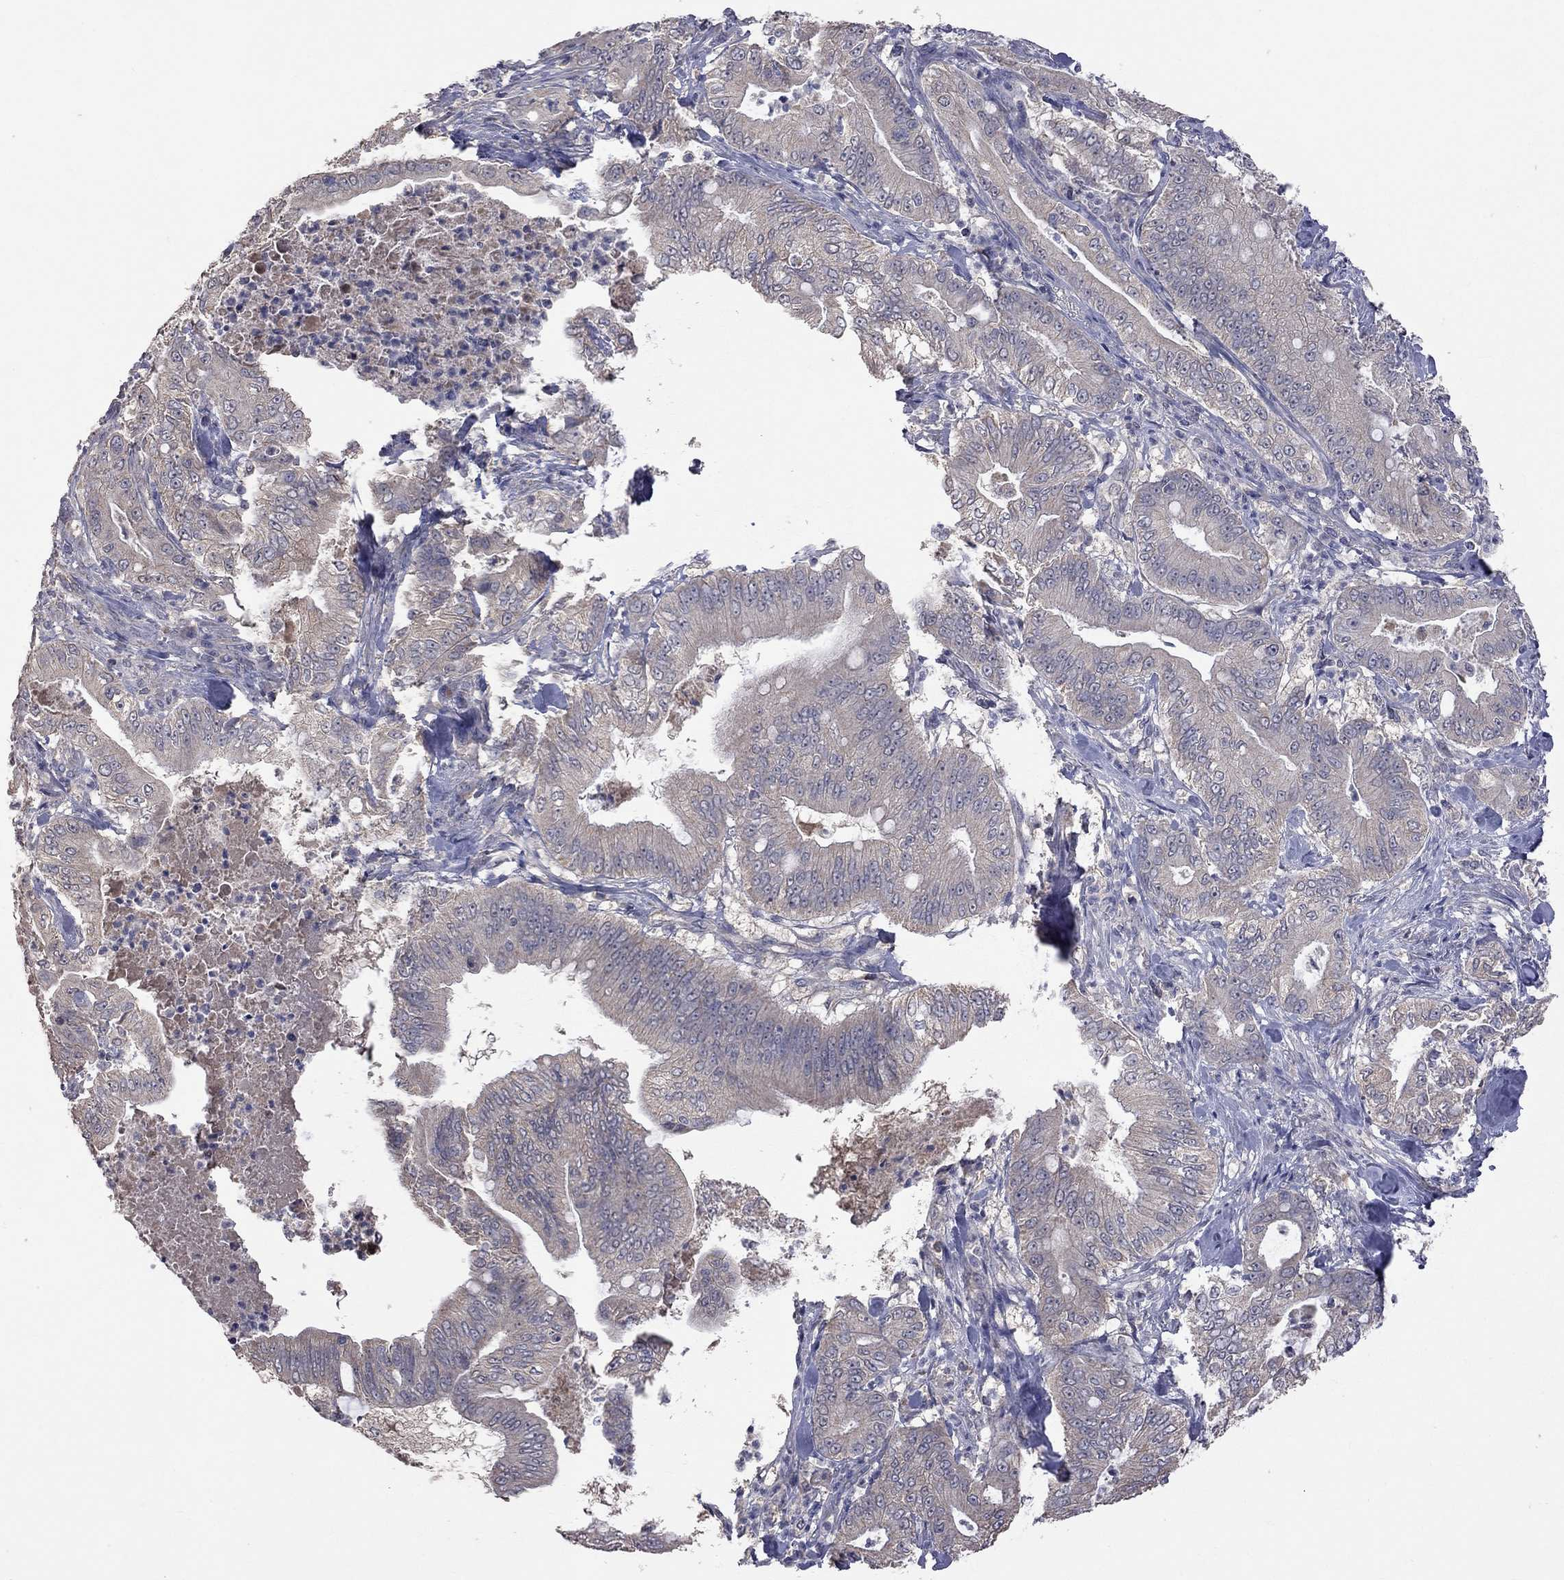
{"staining": {"intensity": "weak", "quantity": ">75%", "location": "cytoplasmic/membranous"}, "tissue": "pancreatic cancer", "cell_type": "Tumor cells", "image_type": "cancer", "snomed": [{"axis": "morphology", "description": "Adenocarcinoma, NOS"}, {"axis": "topography", "description": "Pancreas"}], "caption": "Pancreatic adenocarcinoma tissue displays weak cytoplasmic/membranous staining in approximately >75% of tumor cells, visualized by immunohistochemistry. Immunohistochemistry stains the protein in brown and the nuclei are stained blue.", "gene": "HTR6", "patient": {"sex": "male", "age": 71}}